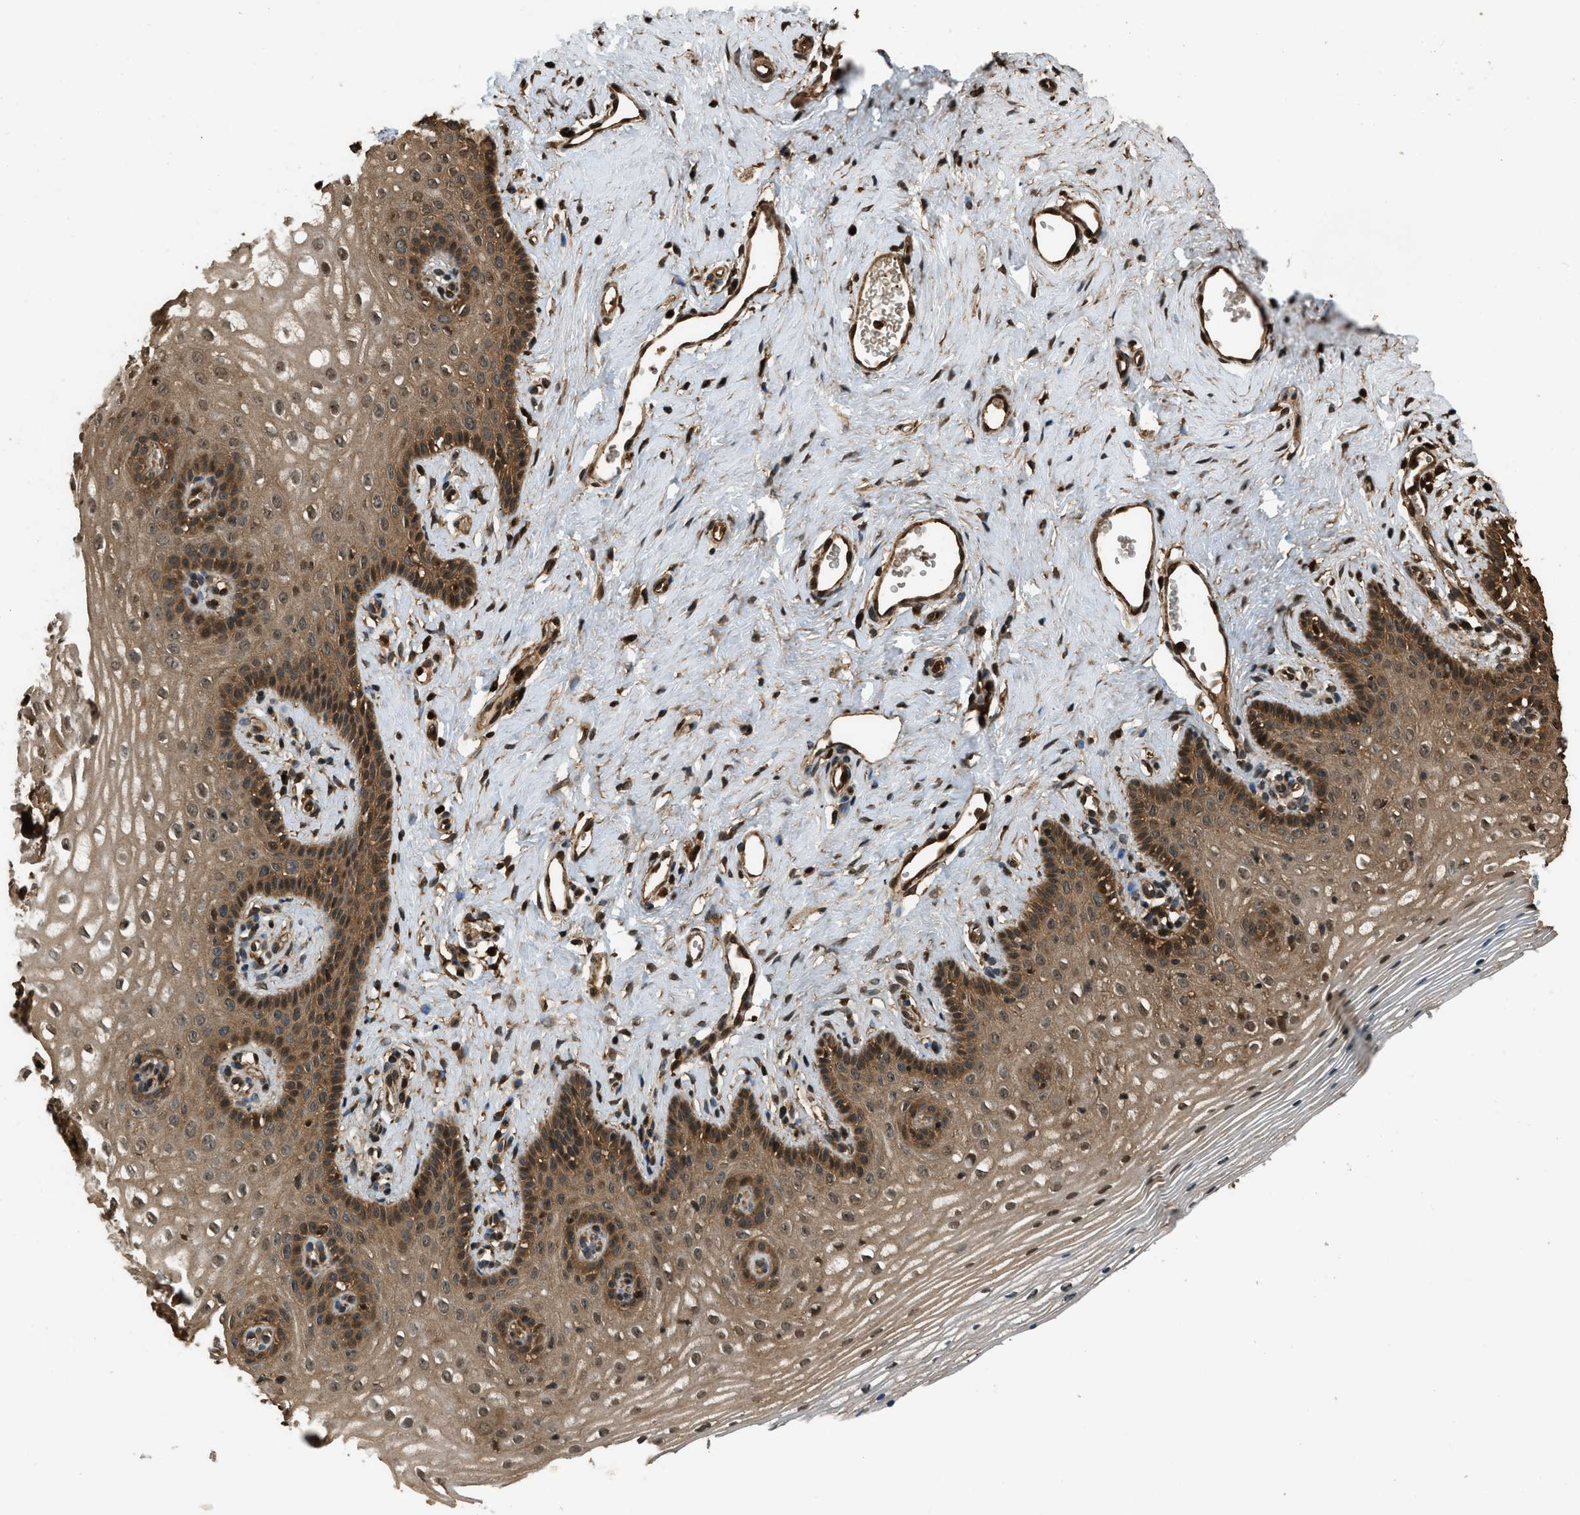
{"staining": {"intensity": "moderate", "quantity": ">75%", "location": "cytoplasmic/membranous,nuclear"}, "tissue": "vagina", "cell_type": "Squamous epithelial cells", "image_type": "normal", "snomed": [{"axis": "morphology", "description": "Normal tissue, NOS"}, {"axis": "topography", "description": "Vagina"}], "caption": "Human vagina stained with a brown dye exhibits moderate cytoplasmic/membranous,nuclear positive positivity in approximately >75% of squamous epithelial cells.", "gene": "RAP2A", "patient": {"sex": "female", "age": 32}}